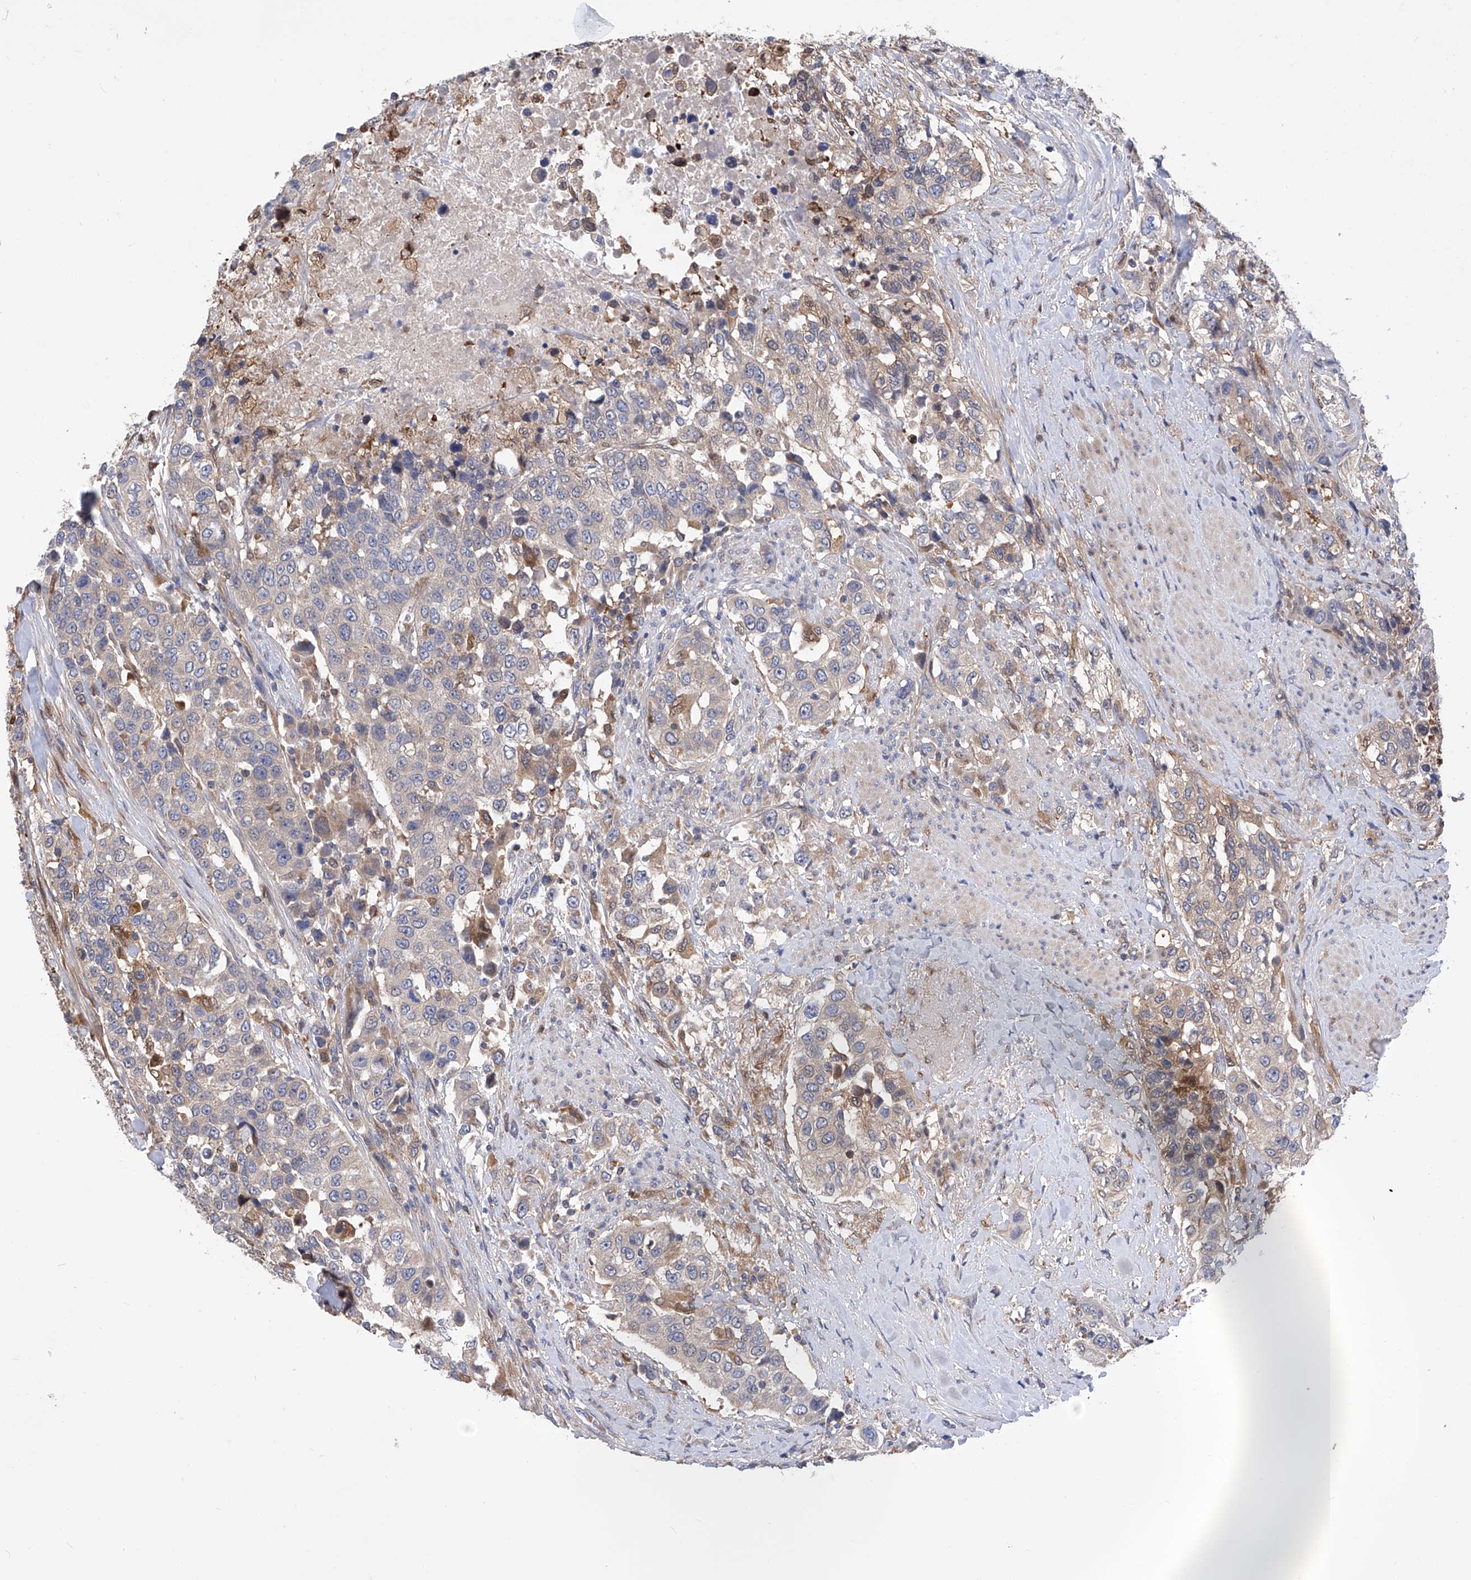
{"staining": {"intensity": "weak", "quantity": "<25%", "location": "cytoplasmic/membranous"}, "tissue": "urothelial cancer", "cell_type": "Tumor cells", "image_type": "cancer", "snomed": [{"axis": "morphology", "description": "Urothelial carcinoma, High grade"}, {"axis": "topography", "description": "Urinary bladder"}], "caption": "High power microscopy micrograph of an IHC micrograph of urothelial cancer, revealing no significant expression in tumor cells. (Brightfield microscopy of DAB immunohistochemistry at high magnification).", "gene": "SPATA20", "patient": {"sex": "female", "age": 80}}